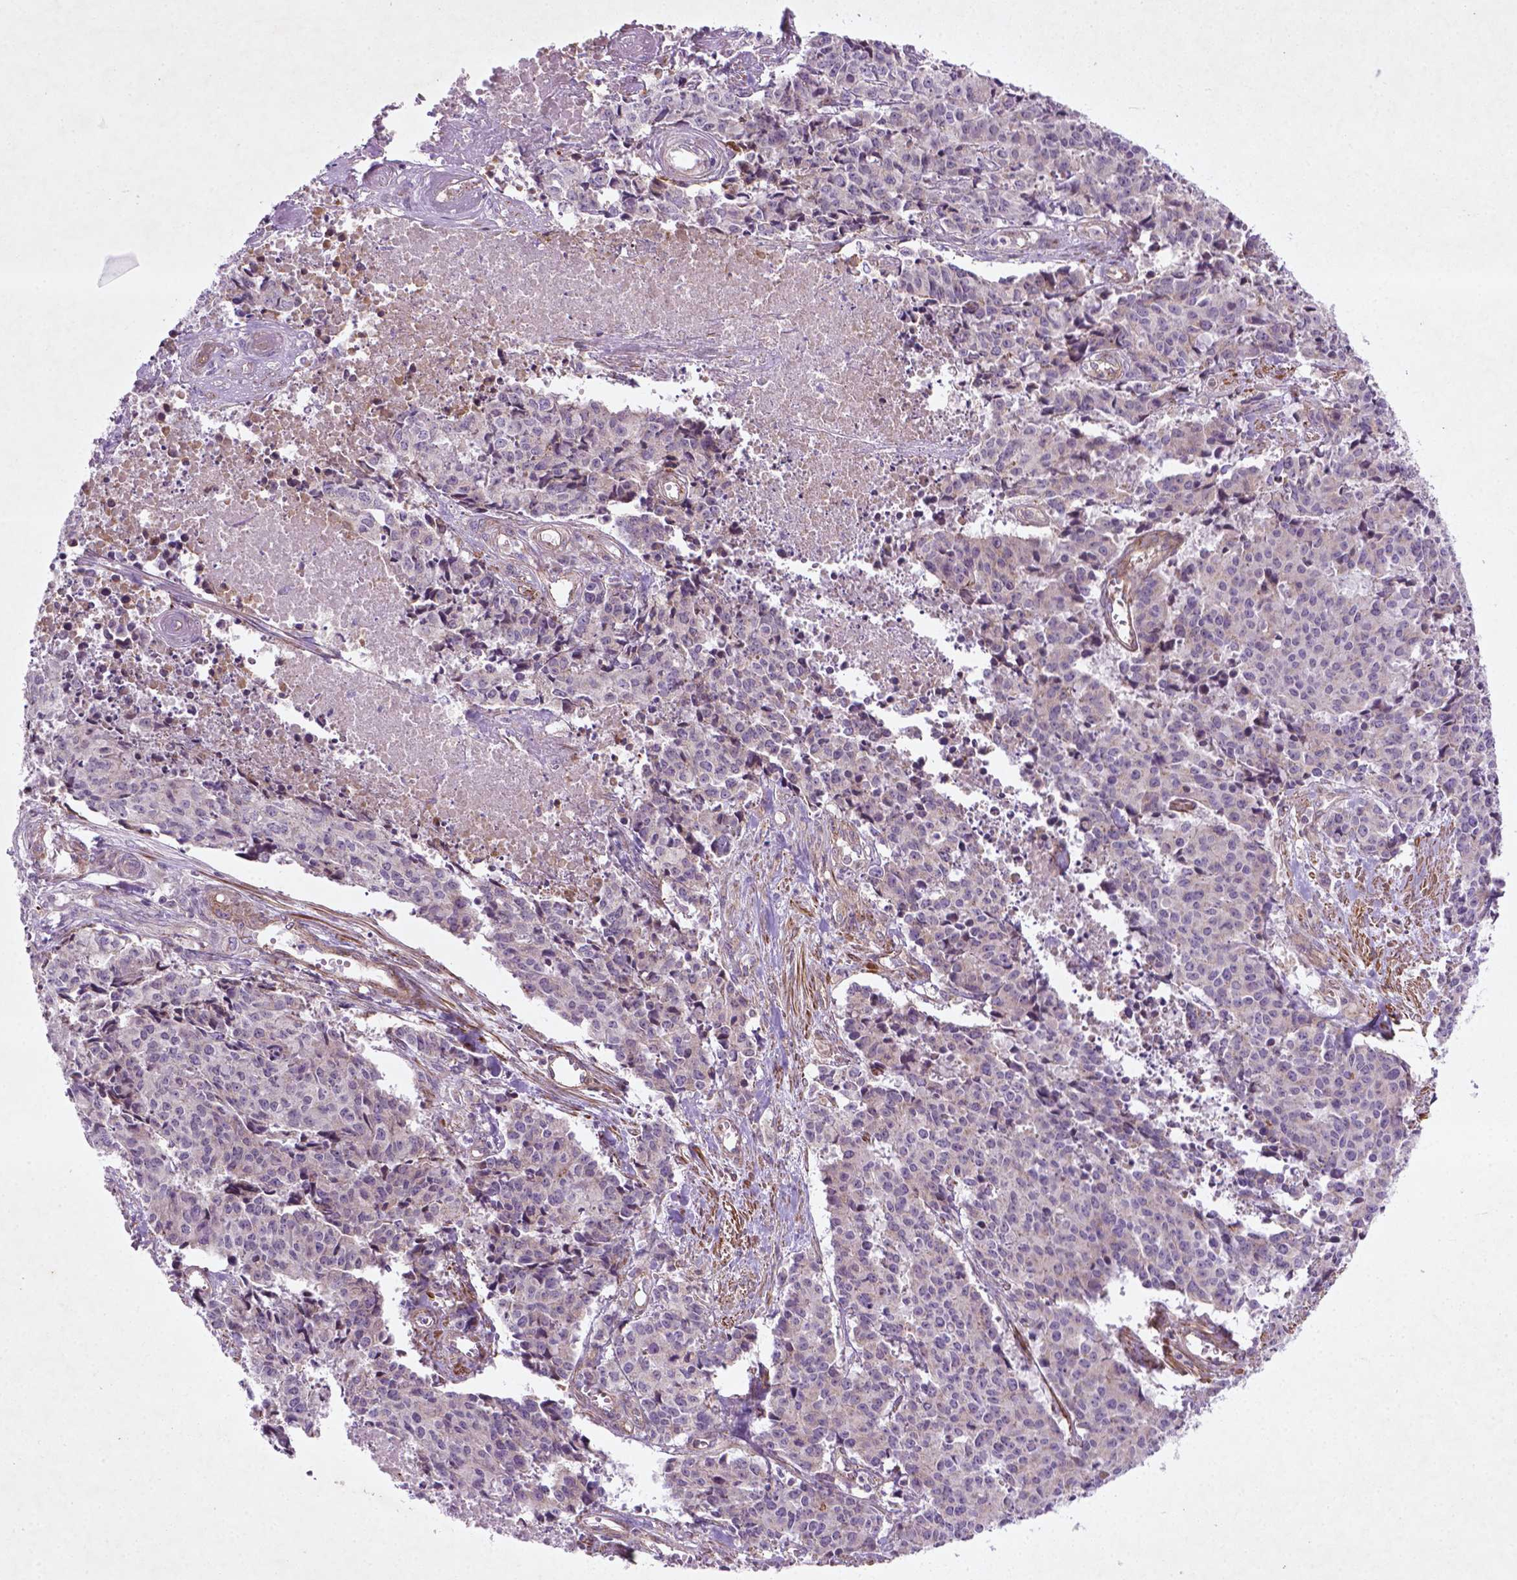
{"staining": {"intensity": "negative", "quantity": "none", "location": "none"}, "tissue": "cervical cancer", "cell_type": "Tumor cells", "image_type": "cancer", "snomed": [{"axis": "morphology", "description": "Squamous cell carcinoma, NOS"}, {"axis": "topography", "description": "Cervix"}], "caption": "Cervical cancer was stained to show a protein in brown. There is no significant staining in tumor cells.", "gene": "TCHP", "patient": {"sex": "female", "age": 28}}